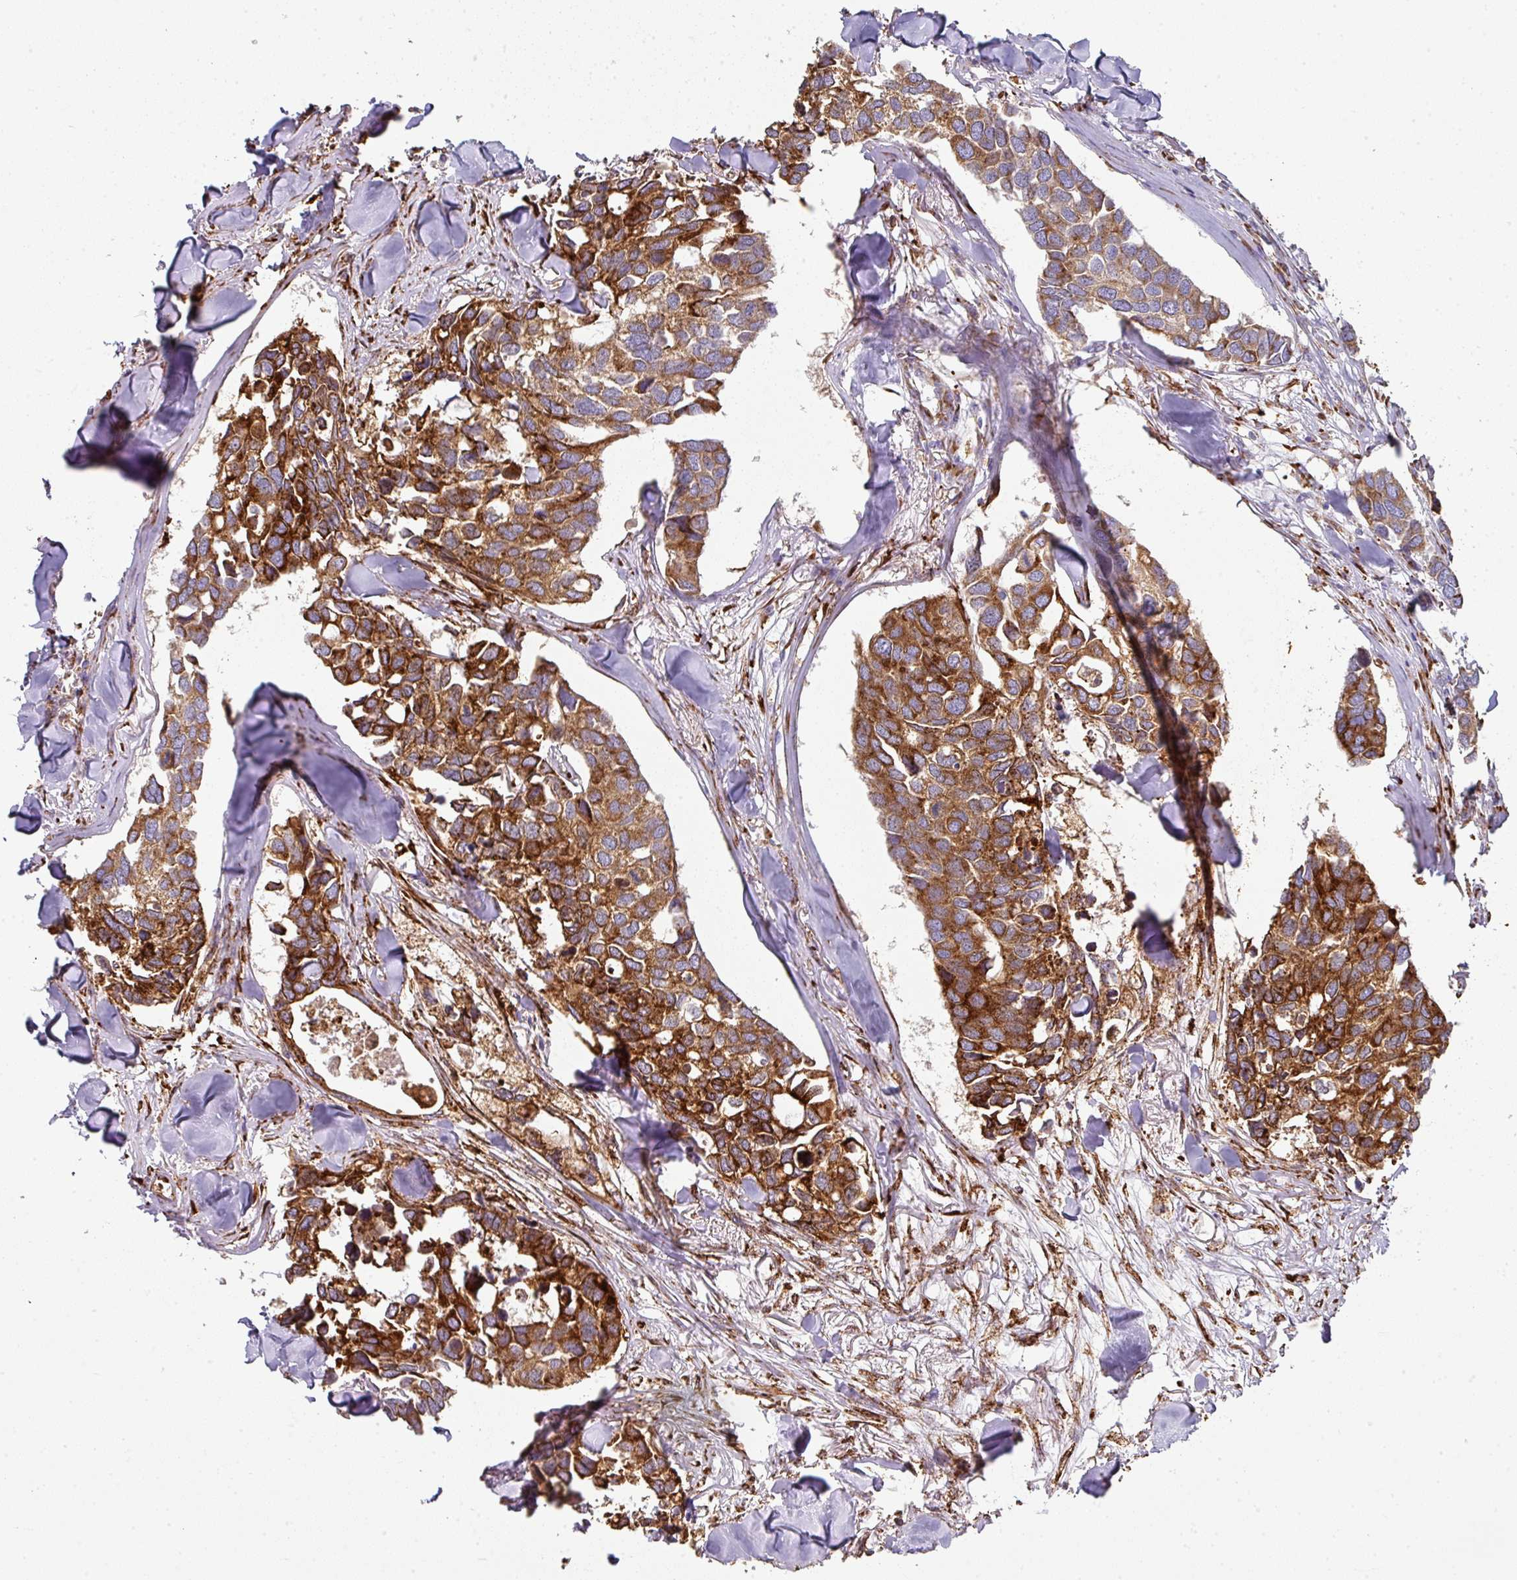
{"staining": {"intensity": "strong", "quantity": ">75%", "location": "cytoplasmic/membranous"}, "tissue": "breast cancer", "cell_type": "Tumor cells", "image_type": "cancer", "snomed": [{"axis": "morphology", "description": "Duct carcinoma"}, {"axis": "topography", "description": "Breast"}], "caption": "Immunohistochemical staining of human breast invasive ductal carcinoma demonstrates strong cytoplasmic/membranous protein staining in about >75% of tumor cells.", "gene": "ZNF268", "patient": {"sex": "female", "age": 83}}